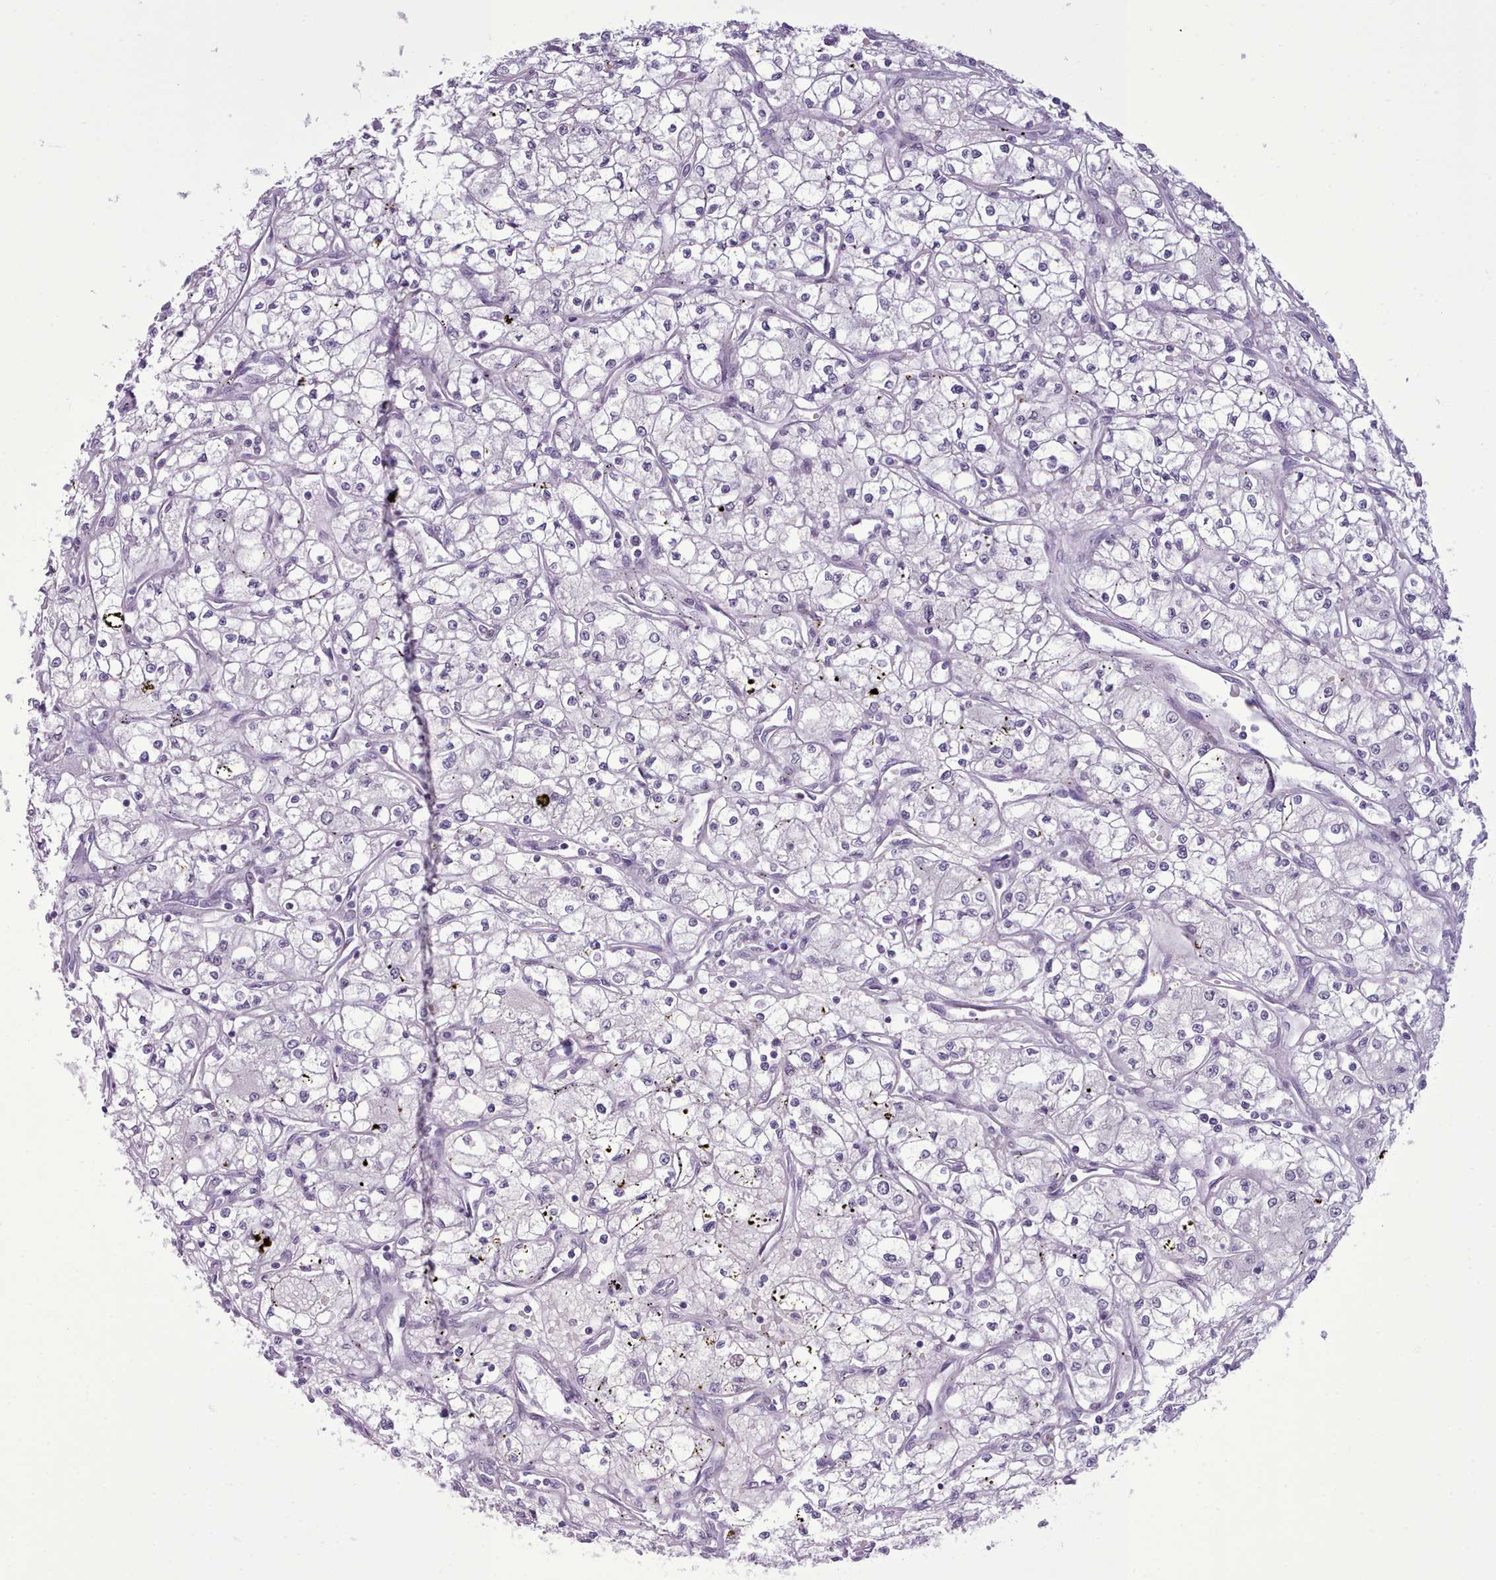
{"staining": {"intensity": "negative", "quantity": "none", "location": "none"}, "tissue": "renal cancer", "cell_type": "Tumor cells", "image_type": "cancer", "snomed": [{"axis": "morphology", "description": "Adenocarcinoma, NOS"}, {"axis": "topography", "description": "Kidney"}], "caption": "The micrograph shows no staining of tumor cells in adenocarcinoma (renal).", "gene": "FBXO48", "patient": {"sex": "male", "age": 59}}